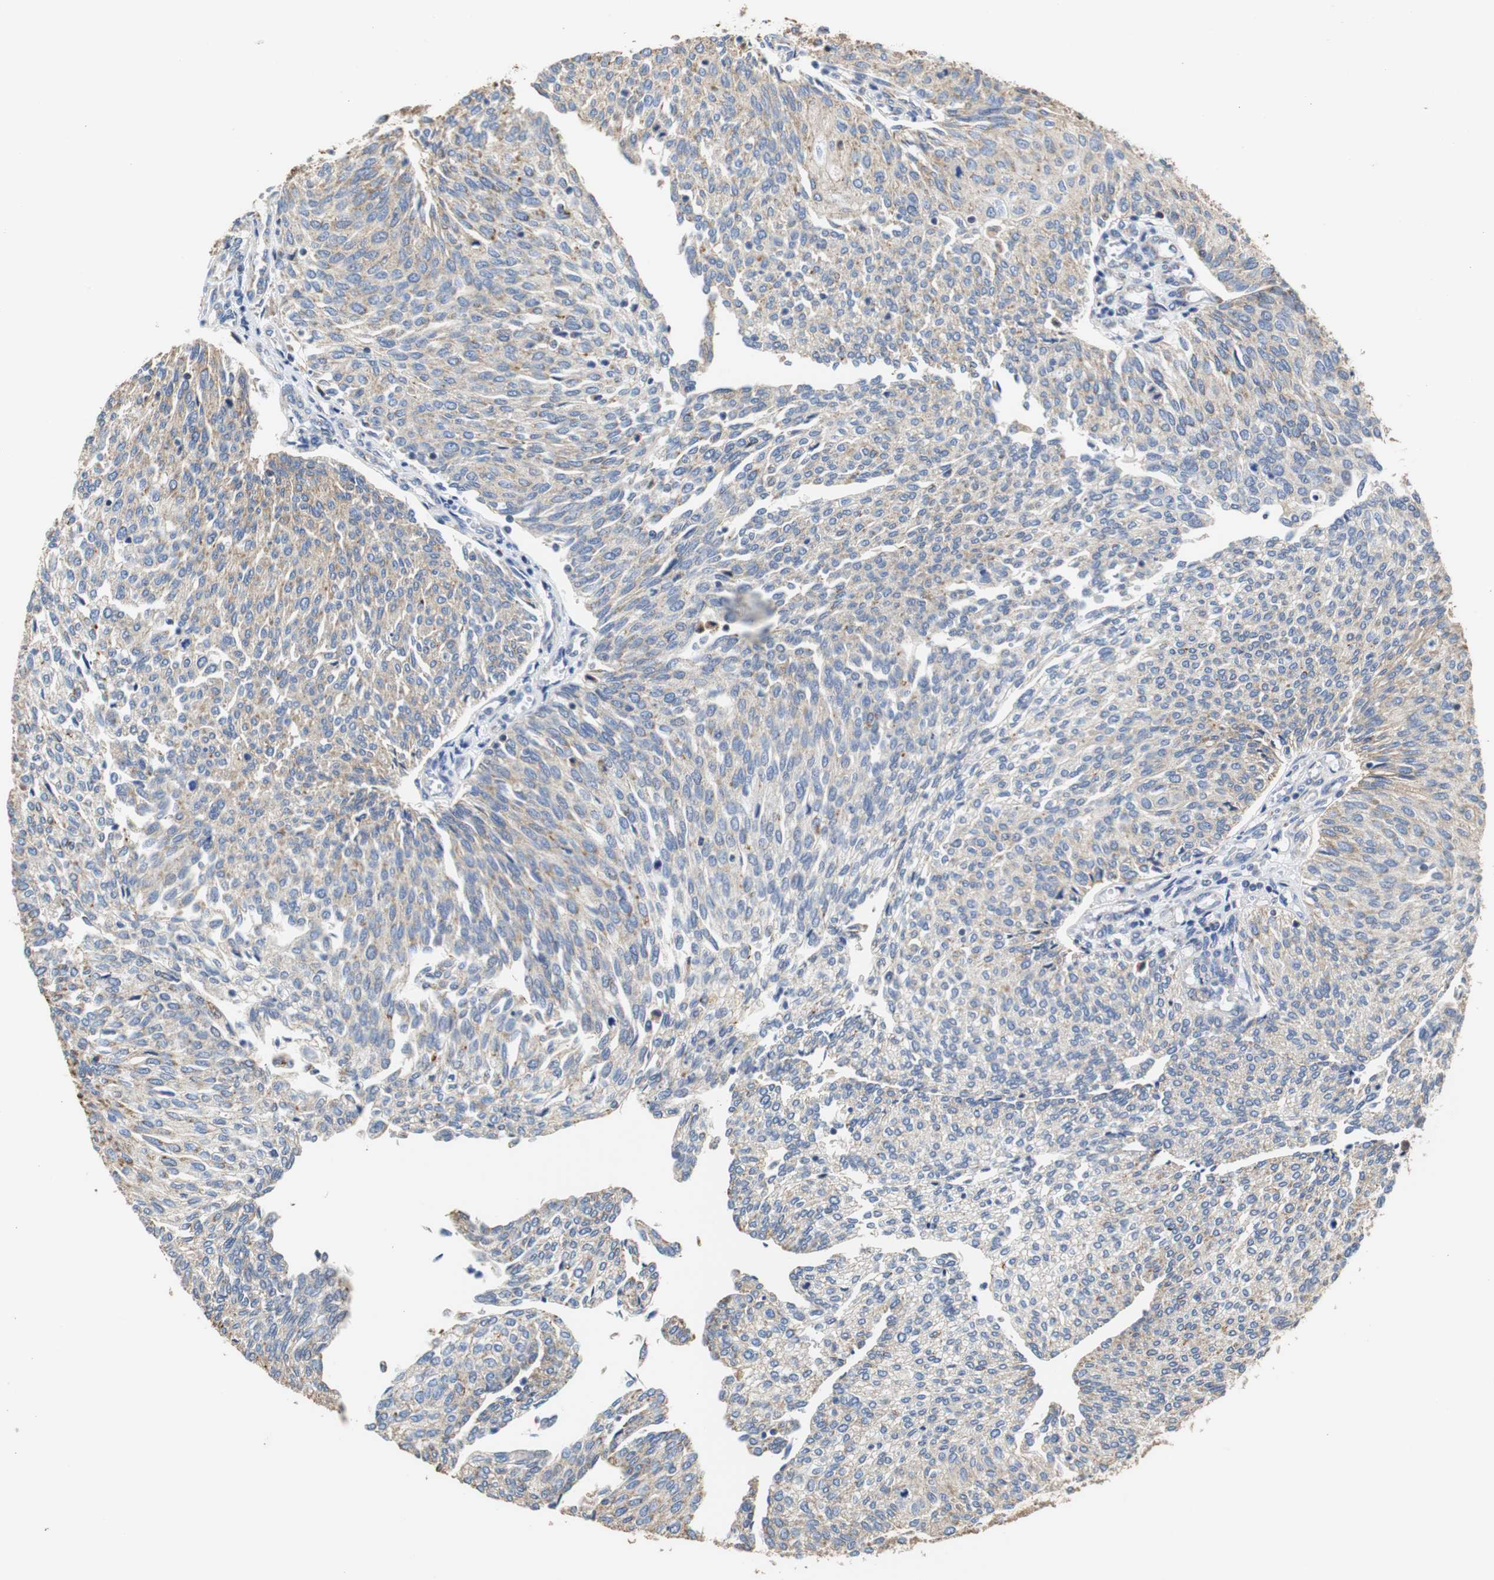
{"staining": {"intensity": "weak", "quantity": "25%-75%", "location": "cytoplasmic/membranous"}, "tissue": "urothelial cancer", "cell_type": "Tumor cells", "image_type": "cancer", "snomed": [{"axis": "morphology", "description": "Urothelial carcinoma, Low grade"}, {"axis": "topography", "description": "Urinary bladder"}], "caption": "Human urothelial carcinoma (low-grade) stained with a brown dye demonstrates weak cytoplasmic/membranous positive staining in approximately 25%-75% of tumor cells.", "gene": "PCK1", "patient": {"sex": "female", "age": 79}}